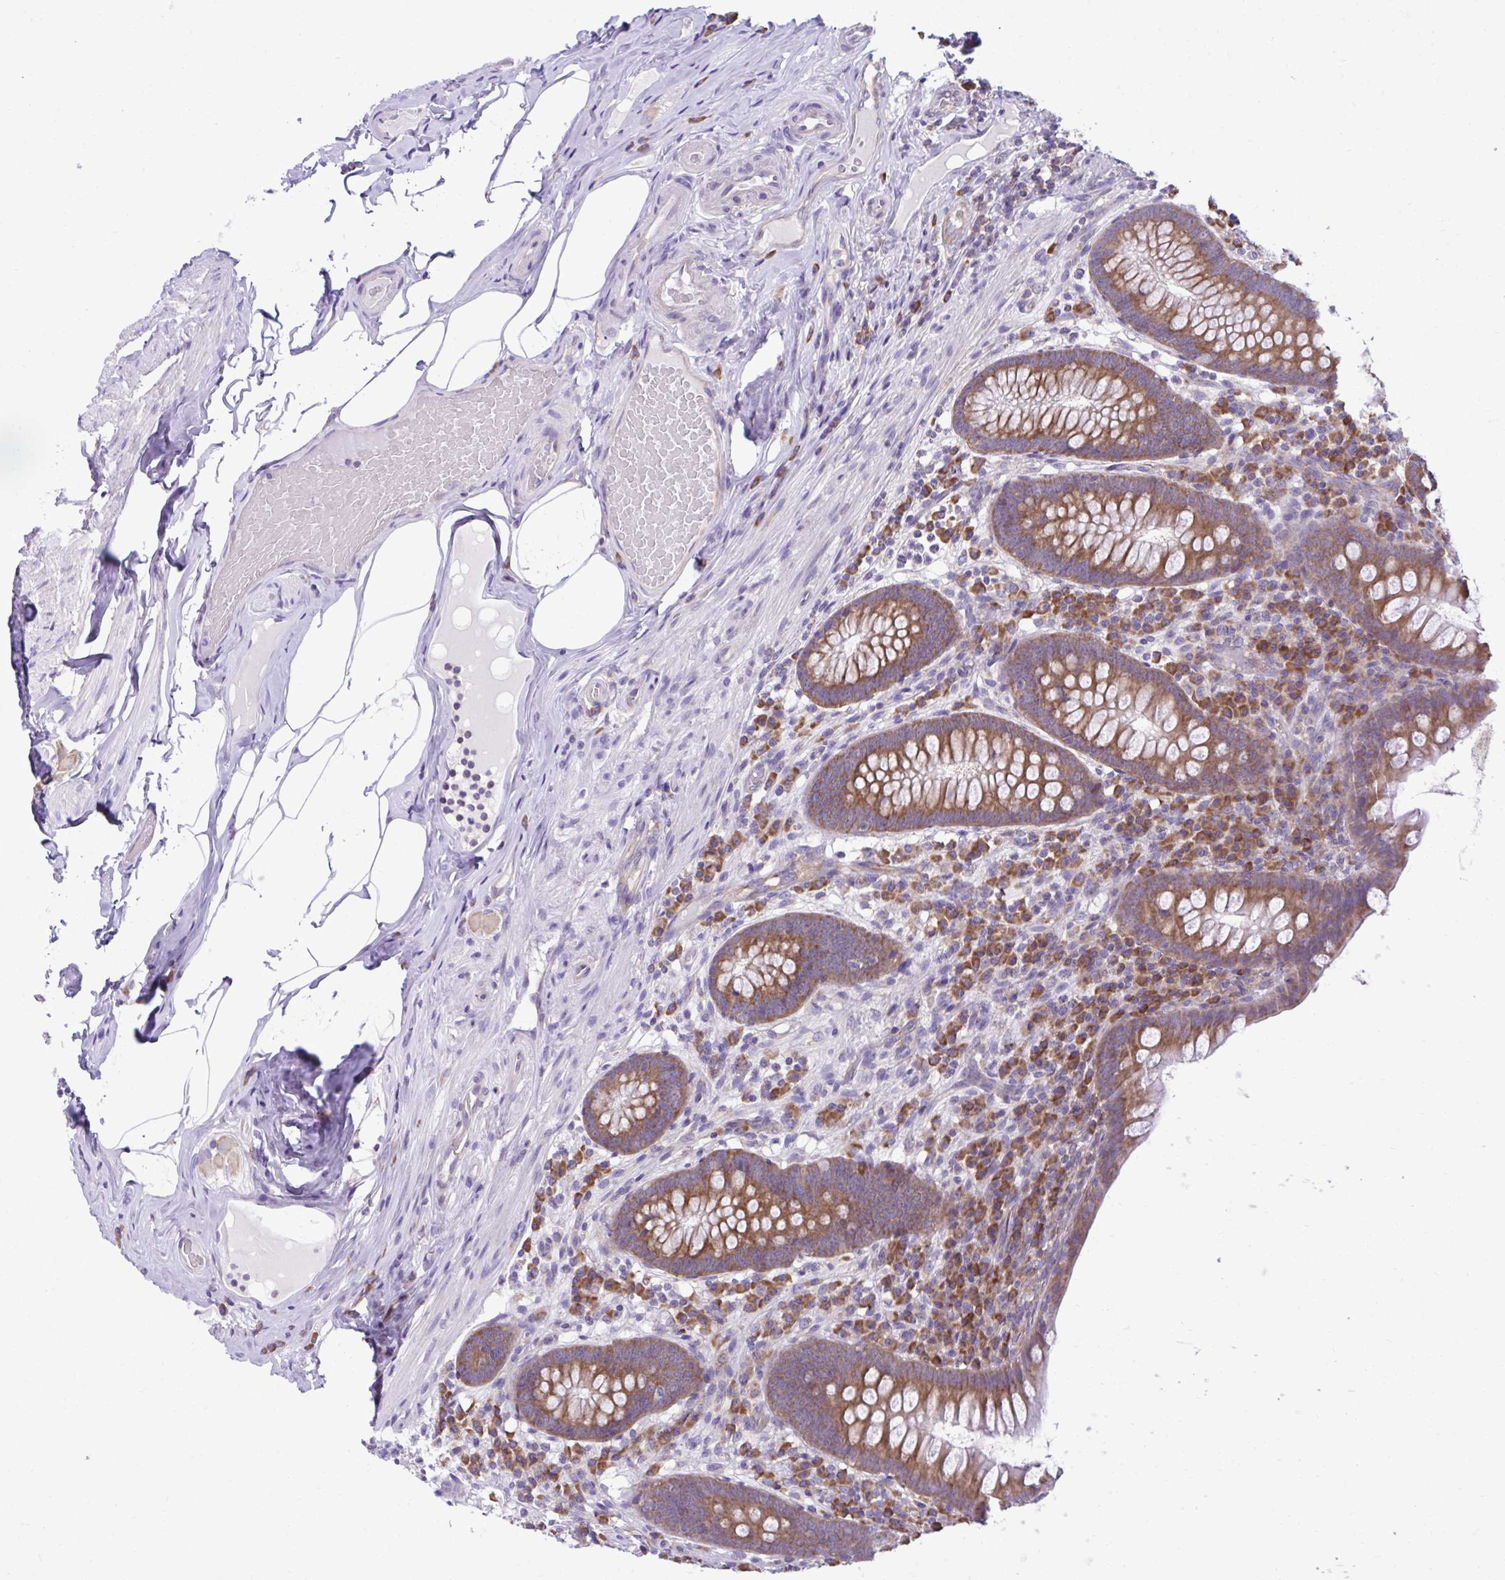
{"staining": {"intensity": "moderate", "quantity": ">75%", "location": "cytoplasmic/membranous"}, "tissue": "appendix", "cell_type": "Glandular cells", "image_type": "normal", "snomed": [{"axis": "morphology", "description": "Normal tissue, NOS"}, {"axis": "topography", "description": "Appendix"}], "caption": "Approximately >75% of glandular cells in normal appendix demonstrate moderate cytoplasmic/membranous protein staining as visualized by brown immunohistochemical staining.", "gene": "RPL7", "patient": {"sex": "male", "age": 71}}